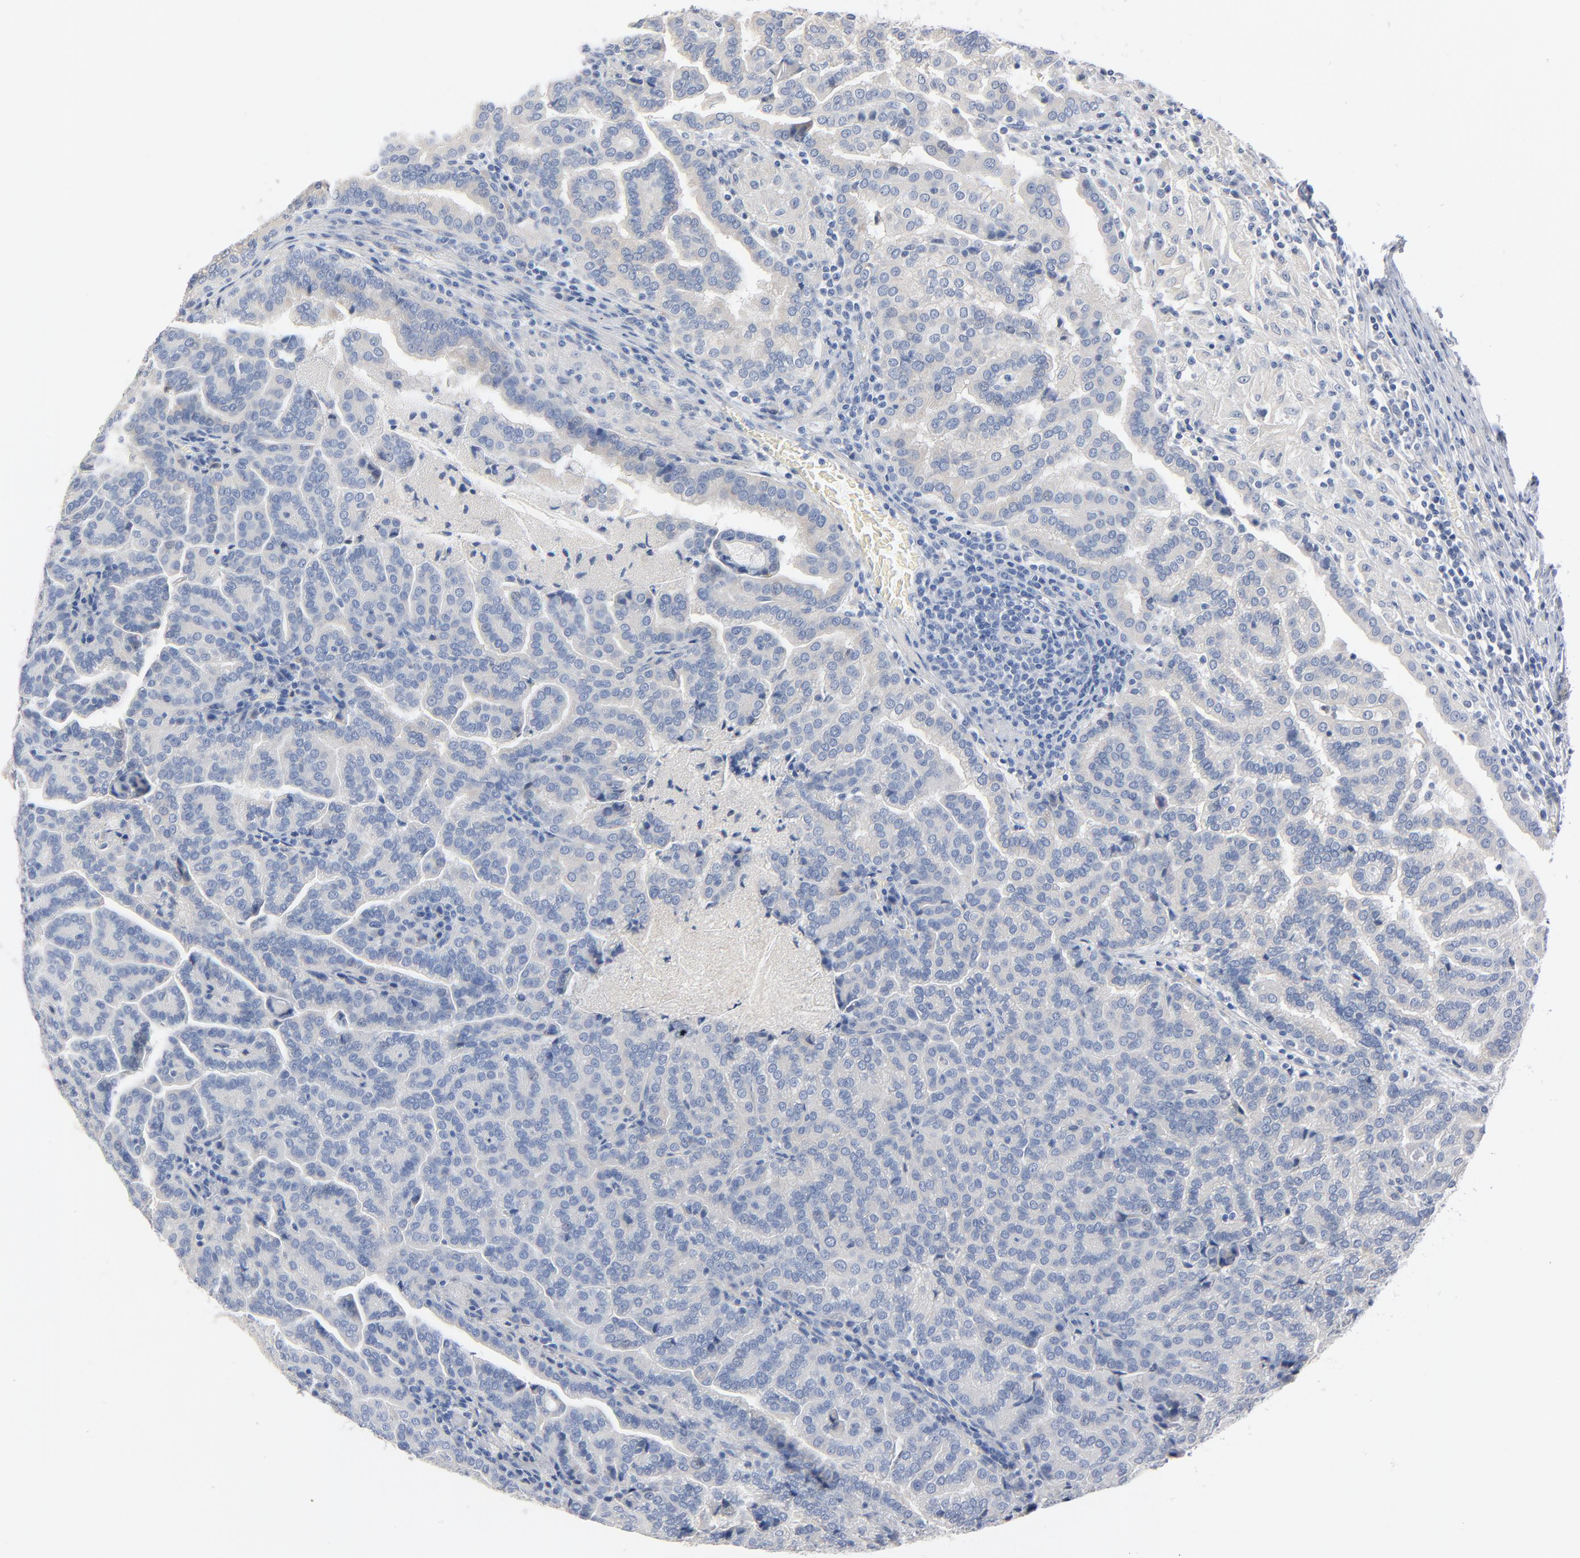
{"staining": {"intensity": "negative", "quantity": "none", "location": "none"}, "tissue": "renal cancer", "cell_type": "Tumor cells", "image_type": "cancer", "snomed": [{"axis": "morphology", "description": "Adenocarcinoma, NOS"}, {"axis": "topography", "description": "Kidney"}], "caption": "Immunohistochemistry (IHC) image of human renal adenocarcinoma stained for a protein (brown), which shows no expression in tumor cells. Nuclei are stained in blue.", "gene": "IFT43", "patient": {"sex": "male", "age": 61}}